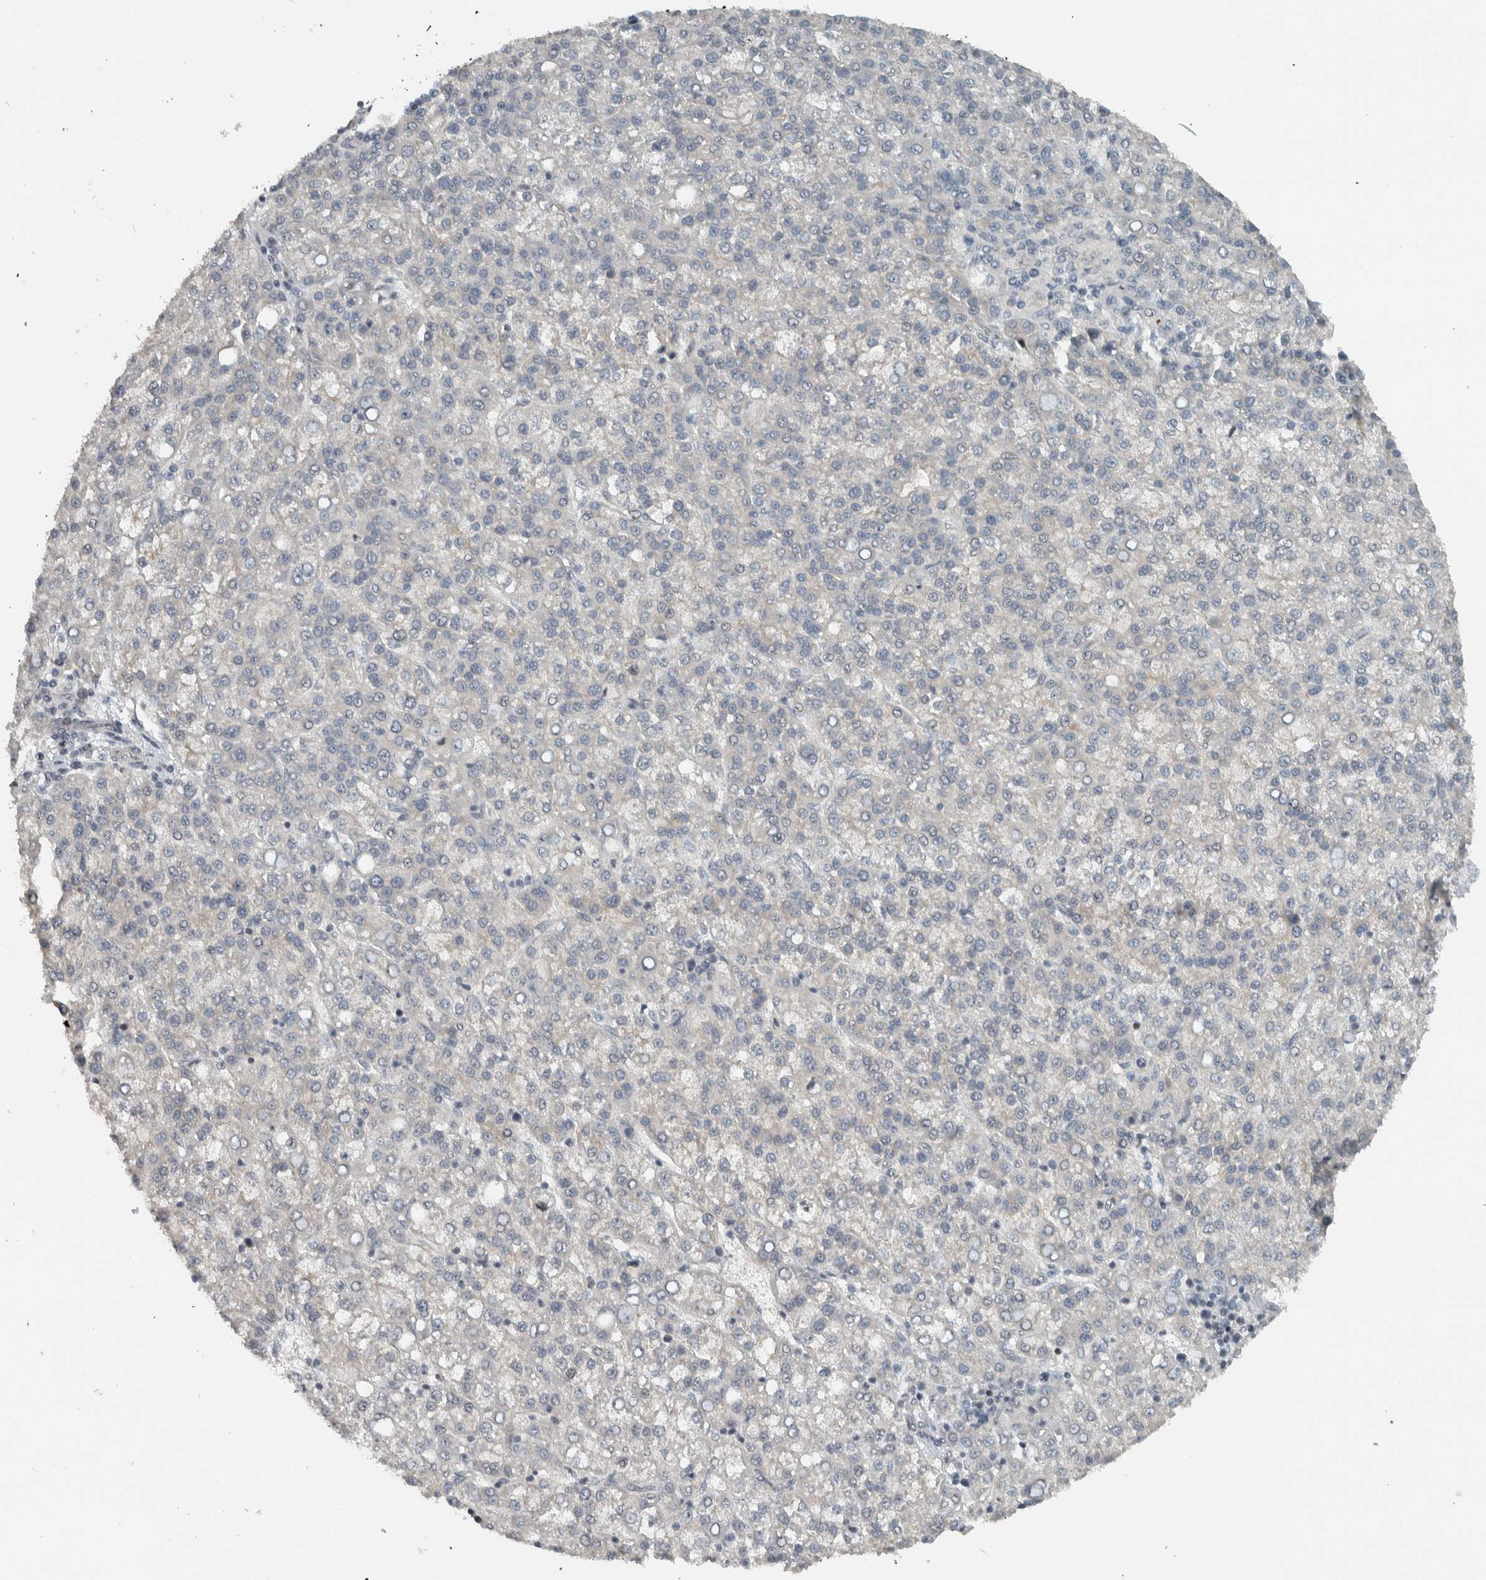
{"staining": {"intensity": "negative", "quantity": "none", "location": "none"}, "tissue": "liver cancer", "cell_type": "Tumor cells", "image_type": "cancer", "snomed": [{"axis": "morphology", "description": "Carcinoma, Hepatocellular, NOS"}, {"axis": "topography", "description": "Liver"}], "caption": "Immunohistochemistry micrograph of human hepatocellular carcinoma (liver) stained for a protein (brown), which exhibits no expression in tumor cells.", "gene": "NAPG", "patient": {"sex": "female", "age": 58}}